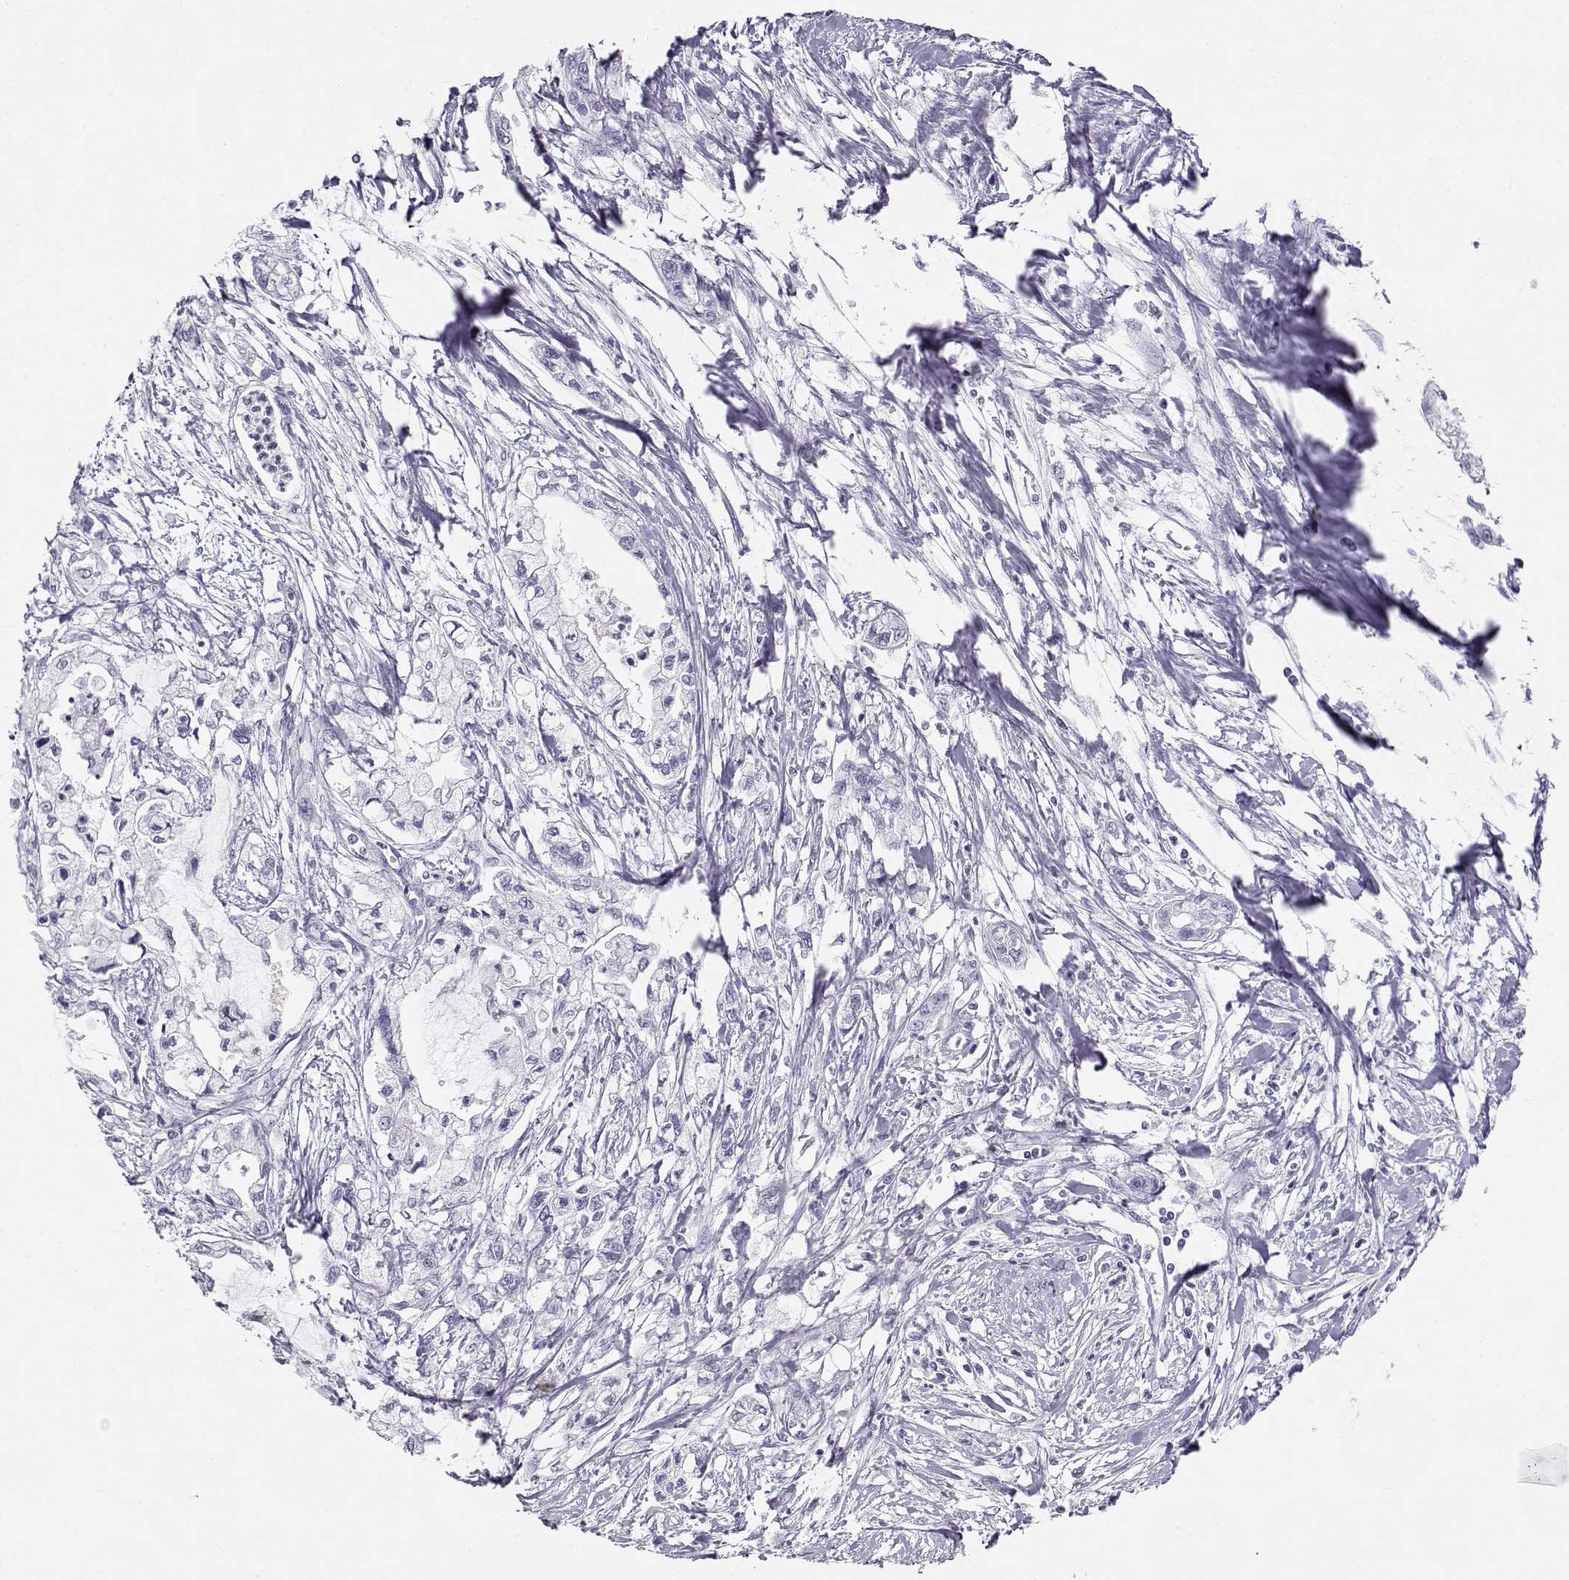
{"staining": {"intensity": "negative", "quantity": "none", "location": "none"}, "tissue": "pancreatic cancer", "cell_type": "Tumor cells", "image_type": "cancer", "snomed": [{"axis": "morphology", "description": "Adenocarcinoma, NOS"}, {"axis": "topography", "description": "Pancreas"}], "caption": "Tumor cells show no significant protein expression in pancreatic cancer. The staining was performed using DAB to visualize the protein expression in brown, while the nuclei were stained in blue with hematoxylin (Magnification: 20x).", "gene": "ENDOU", "patient": {"sex": "male", "age": 54}}